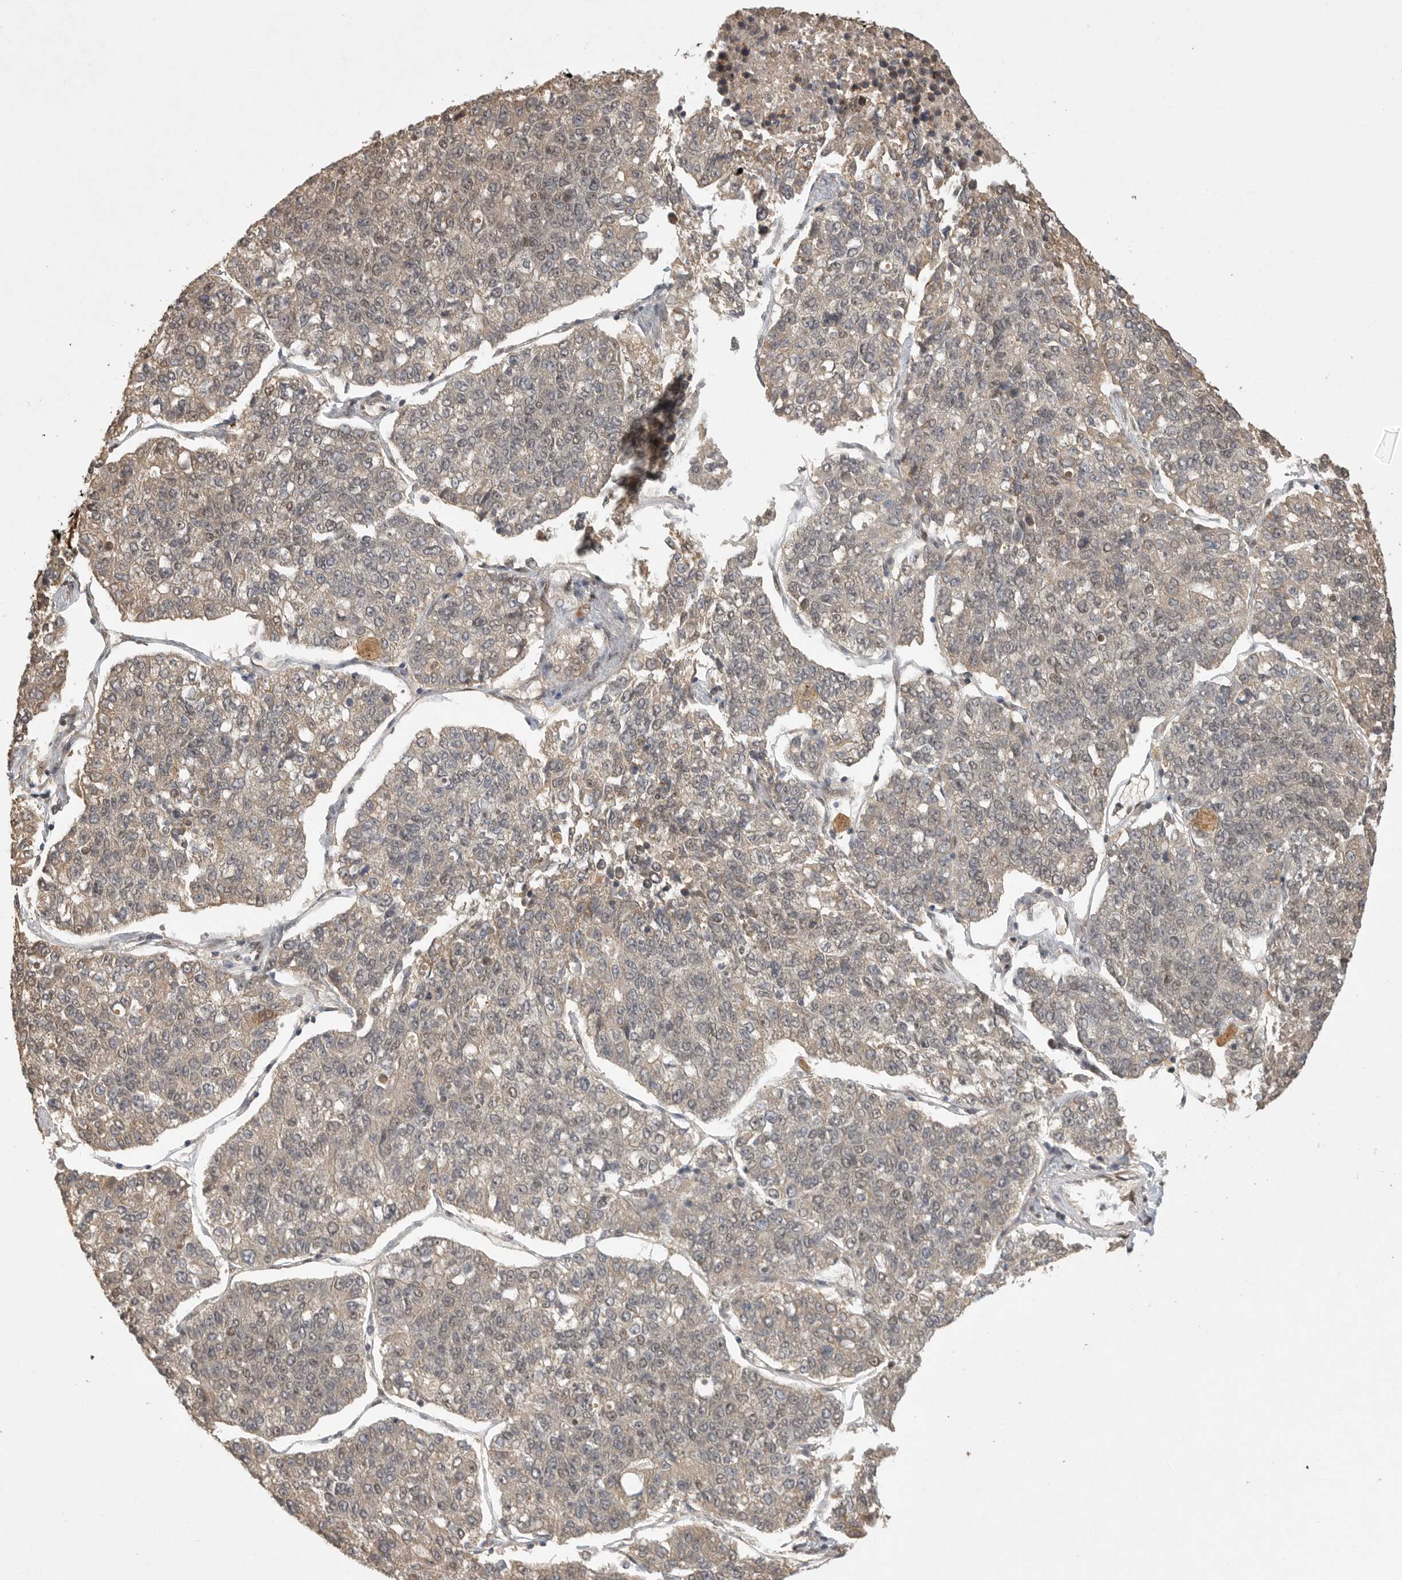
{"staining": {"intensity": "weak", "quantity": "25%-75%", "location": "cytoplasmic/membranous,nuclear"}, "tissue": "lung cancer", "cell_type": "Tumor cells", "image_type": "cancer", "snomed": [{"axis": "morphology", "description": "Adenocarcinoma, NOS"}, {"axis": "topography", "description": "Lung"}], "caption": "Protein expression by immunohistochemistry (IHC) shows weak cytoplasmic/membranous and nuclear expression in about 25%-75% of tumor cells in lung adenocarcinoma. The staining is performed using DAB (3,3'-diaminobenzidine) brown chromogen to label protein expression. The nuclei are counter-stained blue using hematoxylin.", "gene": "DFFA", "patient": {"sex": "male", "age": 49}}